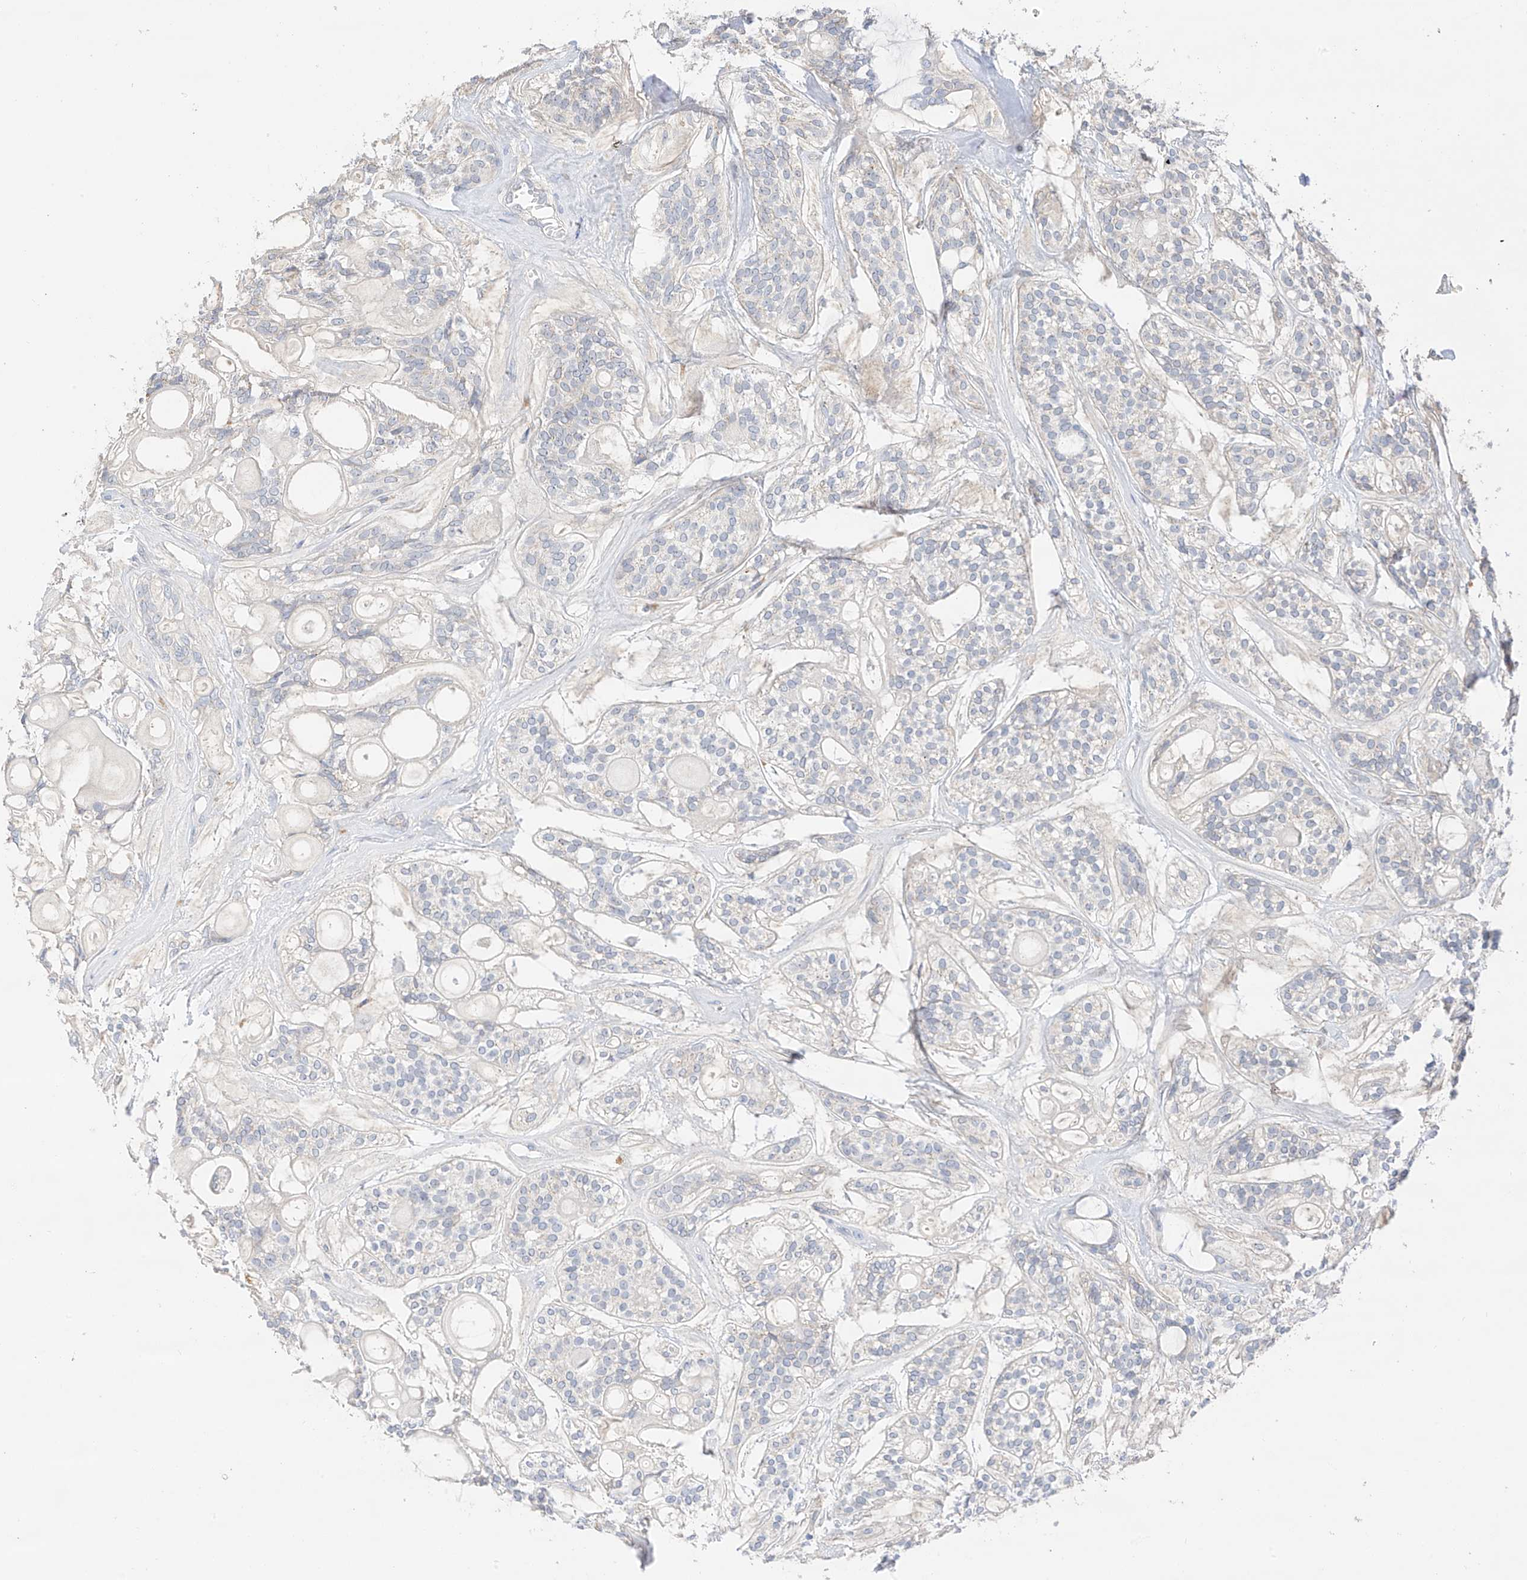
{"staining": {"intensity": "negative", "quantity": "none", "location": "none"}, "tissue": "head and neck cancer", "cell_type": "Tumor cells", "image_type": "cancer", "snomed": [{"axis": "morphology", "description": "Adenocarcinoma, NOS"}, {"axis": "topography", "description": "Head-Neck"}], "caption": "This is an IHC photomicrograph of head and neck cancer. There is no positivity in tumor cells.", "gene": "CAPN13", "patient": {"sex": "male", "age": 66}}